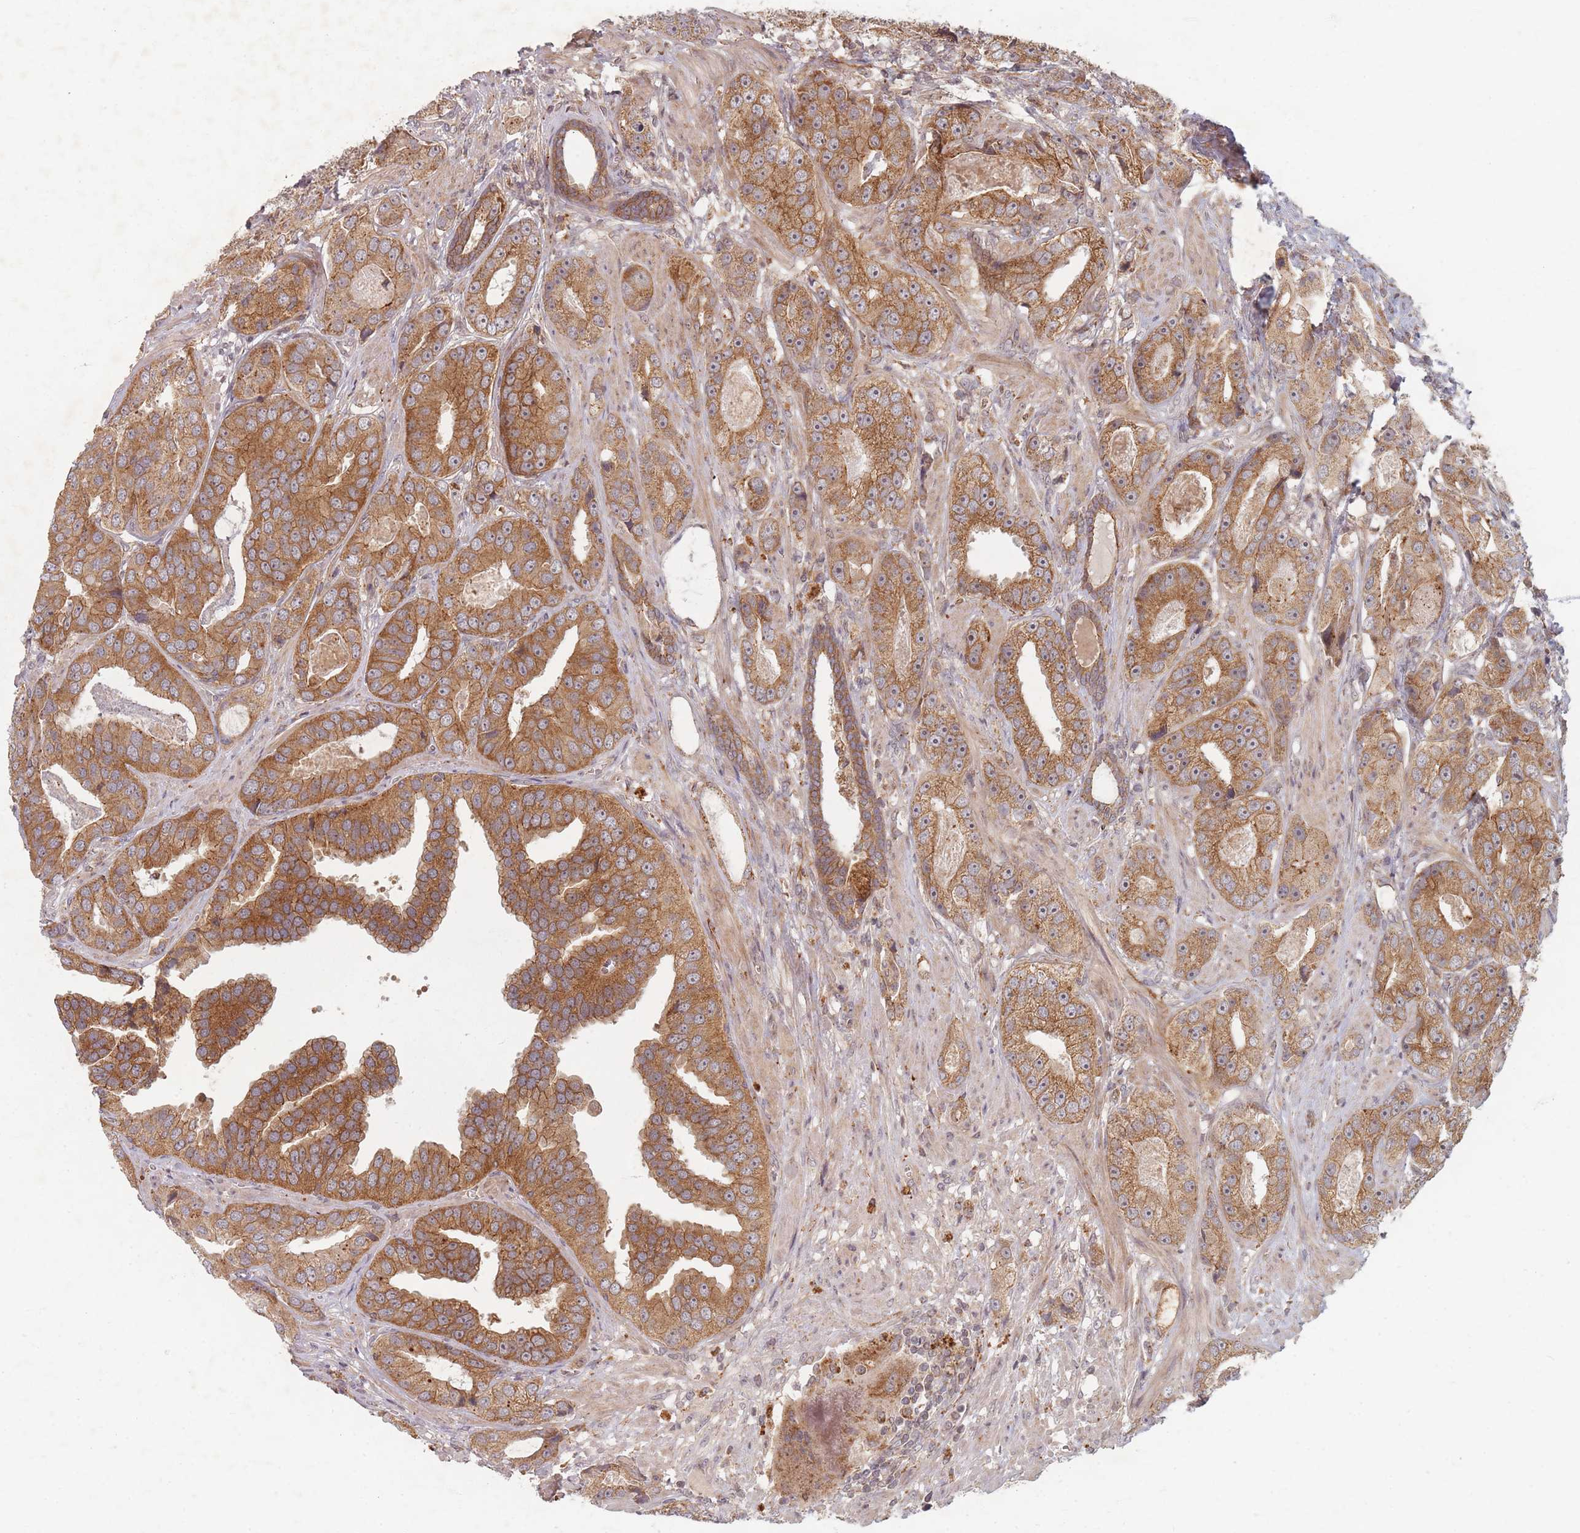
{"staining": {"intensity": "moderate", "quantity": ">75%", "location": "cytoplasmic/membranous"}, "tissue": "prostate cancer", "cell_type": "Tumor cells", "image_type": "cancer", "snomed": [{"axis": "morphology", "description": "Adenocarcinoma, High grade"}, {"axis": "topography", "description": "Prostate"}], "caption": "High-magnification brightfield microscopy of prostate cancer stained with DAB (brown) and counterstained with hematoxylin (blue). tumor cells exhibit moderate cytoplasmic/membranous expression is identified in approximately>75% of cells. The staining was performed using DAB, with brown indicating positive protein expression. Nuclei are stained blue with hematoxylin.", "gene": "RADX", "patient": {"sex": "male", "age": 71}}